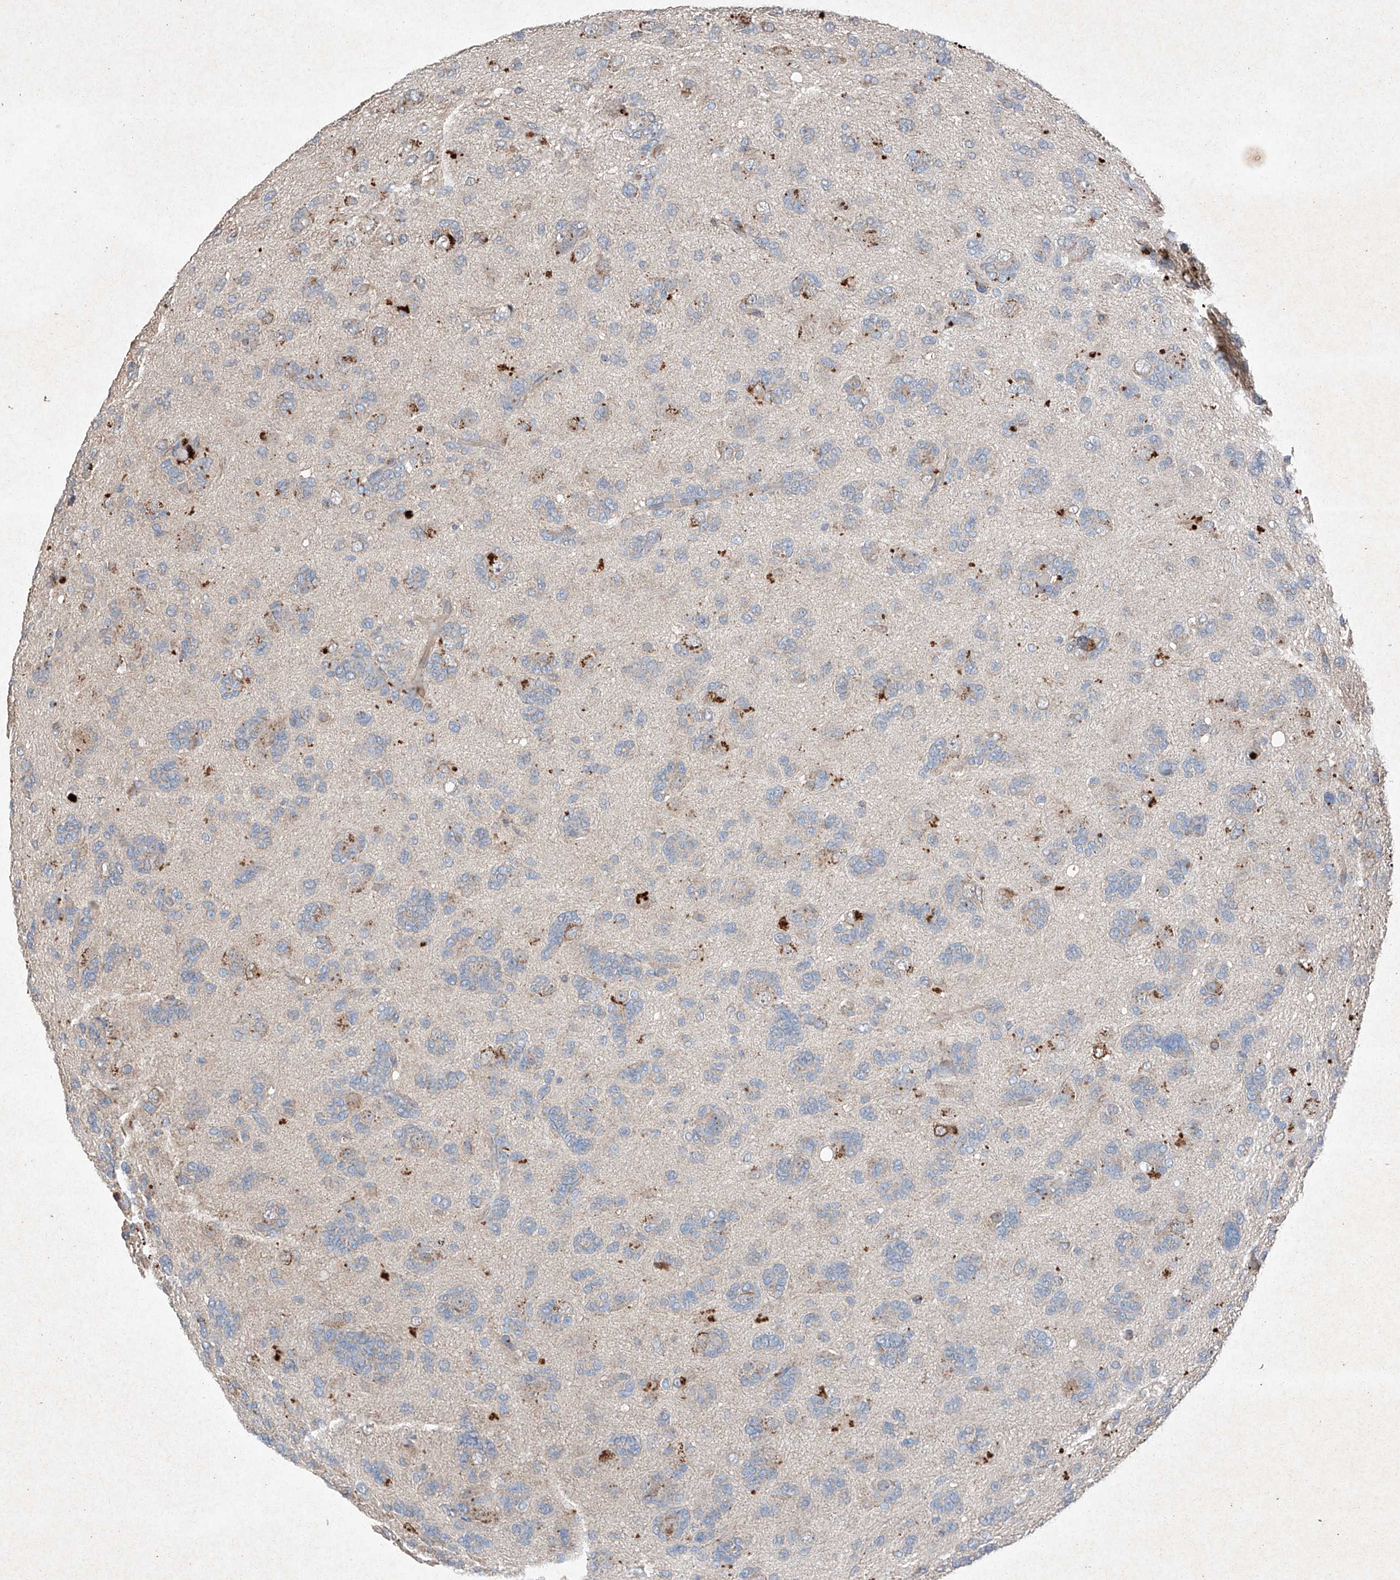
{"staining": {"intensity": "negative", "quantity": "none", "location": "none"}, "tissue": "glioma", "cell_type": "Tumor cells", "image_type": "cancer", "snomed": [{"axis": "morphology", "description": "Glioma, malignant, High grade"}, {"axis": "topography", "description": "Brain"}], "caption": "Micrograph shows no significant protein staining in tumor cells of malignant glioma (high-grade). (Stains: DAB (3,3'-diaminobenzidine) immunohistochemistry (IHC) with hematoxylin counter stain, Microscopy: brightfield microscopy at high magnification).", "gene": "RUSC1", "patient": {"sex": "female", "age": 59}}